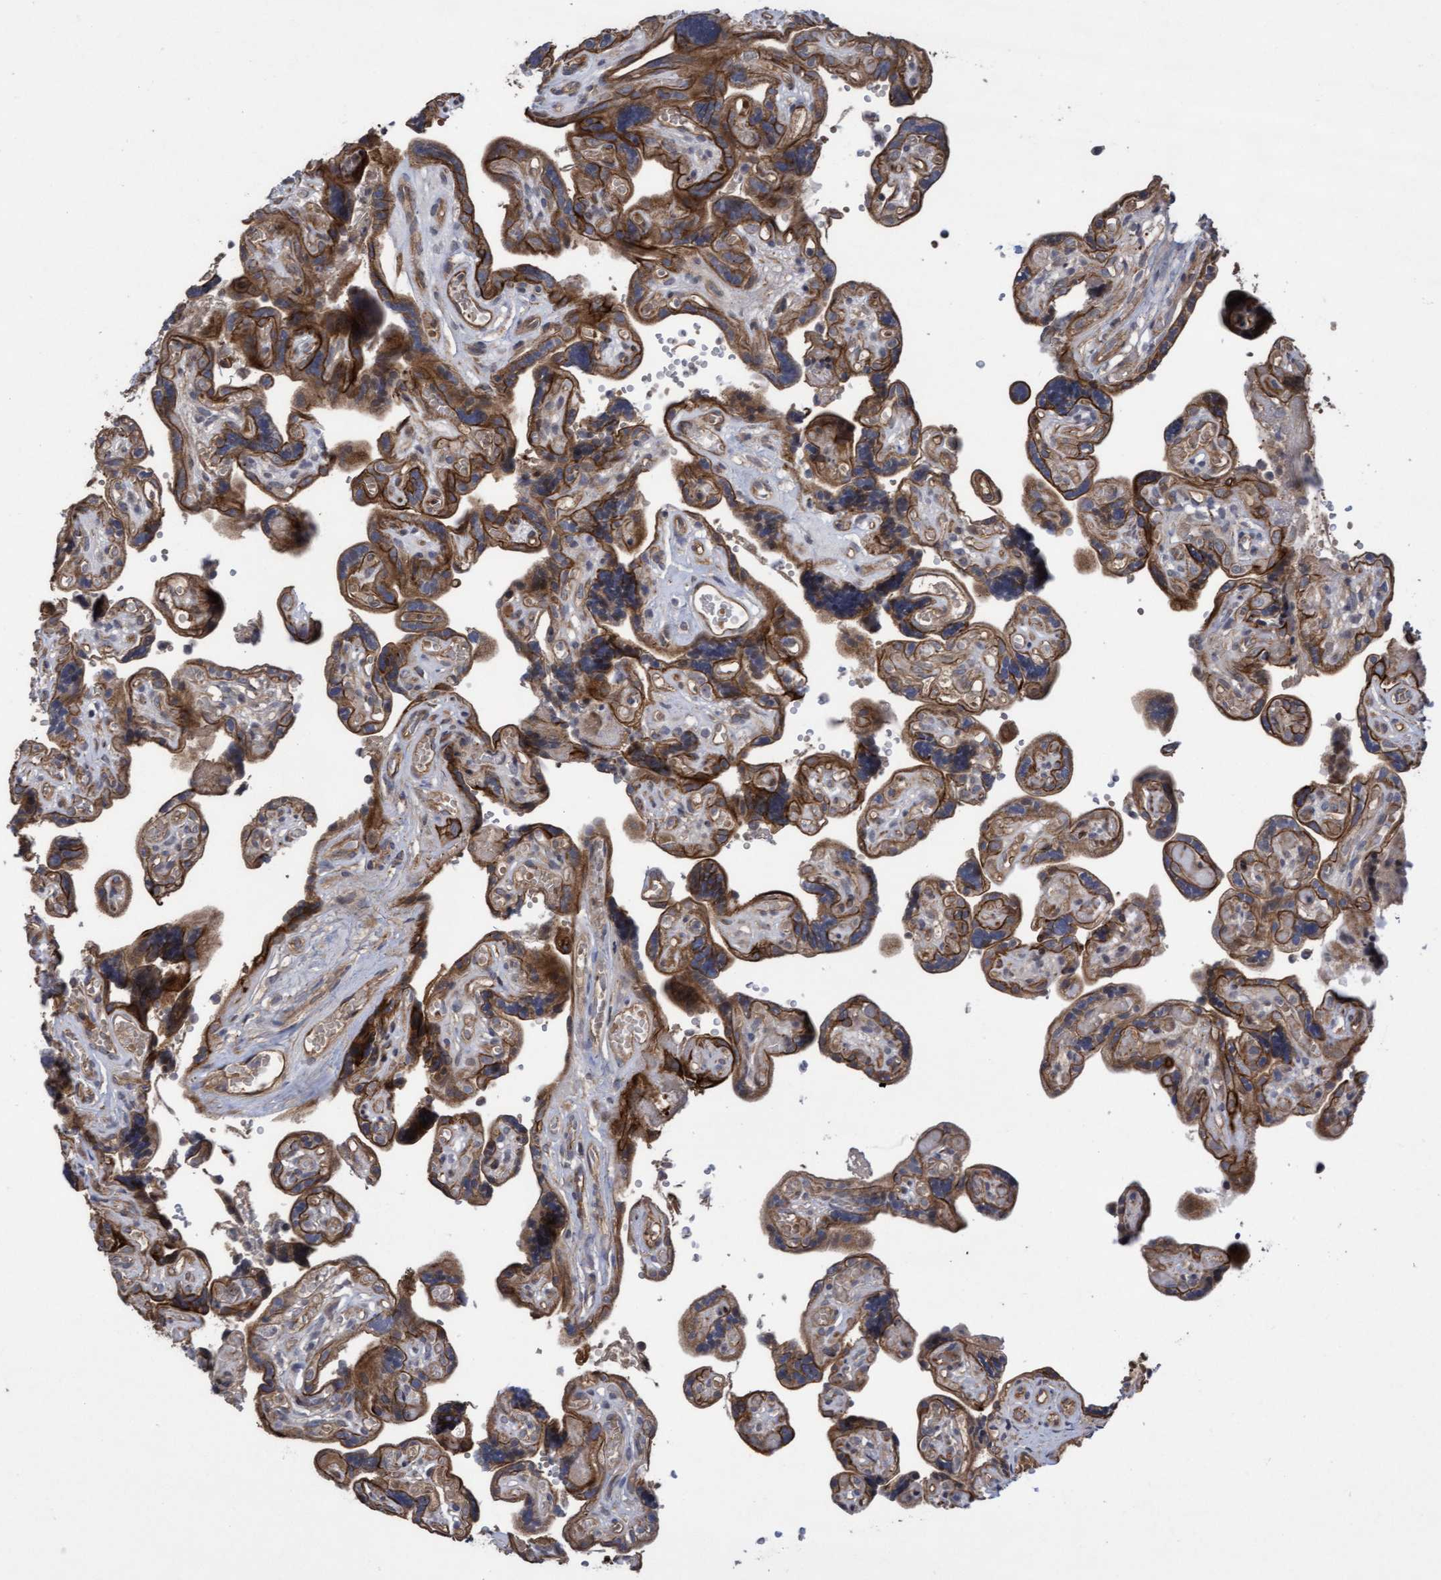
{"staining": {"intensity": "strong", "quantity": ">75%", "location": "cytoplasmic/membranous"}, "tissue": "placenta", "cell_type": "Decidual cells", "image_type": "normal", "snomed": [{"axis": "morphology", "description": "Normal tissue, NOS"}, {"axis": "topography", "description": "Placenta"}], "caption": "This micrograph reveals immunohistochemistry (IHC) staining of normal human placenta, with high strong cytoplasmic/membranous expression in approximately >75% of decidual cells.", "gene": "COBL", "patient": {"sex": "female", "age": 30}}